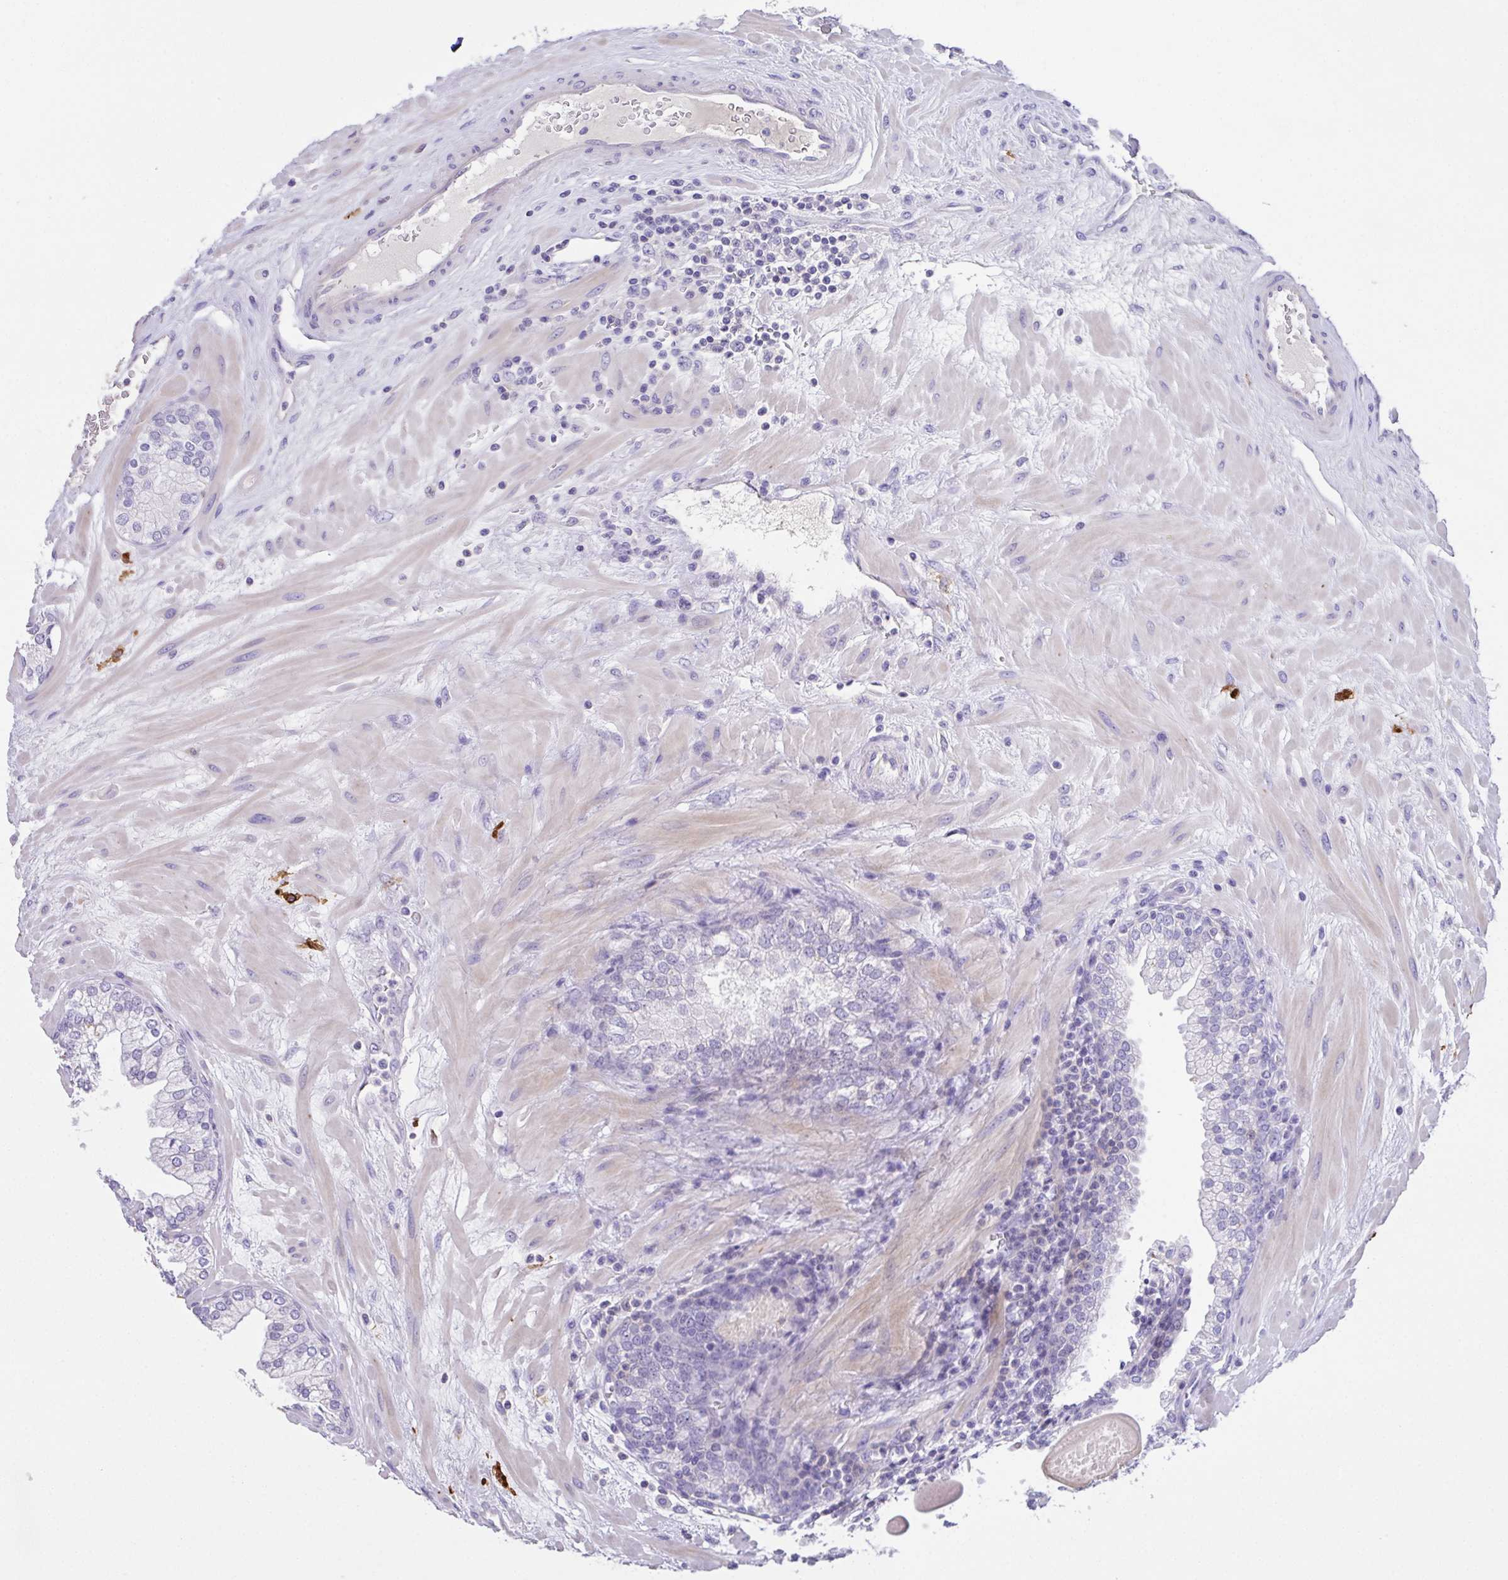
{"staining": {"intensity": "negative", "quantity": "none", "location": "none"}, "tissue": "prostate", "cell_type": "Glandular cells", "image_type": "normal", "snomed": [{"axis": "morphology", "description": "Normal tissue, NOS"}, {"axis": "topography", "description": "Prostate"}, {"axis": "topography", "description": "Peripheral nerve tissue"}], "caption": "Immunohistochemistry (IHC) micrograph of benign prostate: human prostate stained with DAB (3,3'-diaminobenzidine) shows no significant protein positivity in glandular cells.", "gene": "MARCO", "patient": {"sex": "male", "age": 61}}